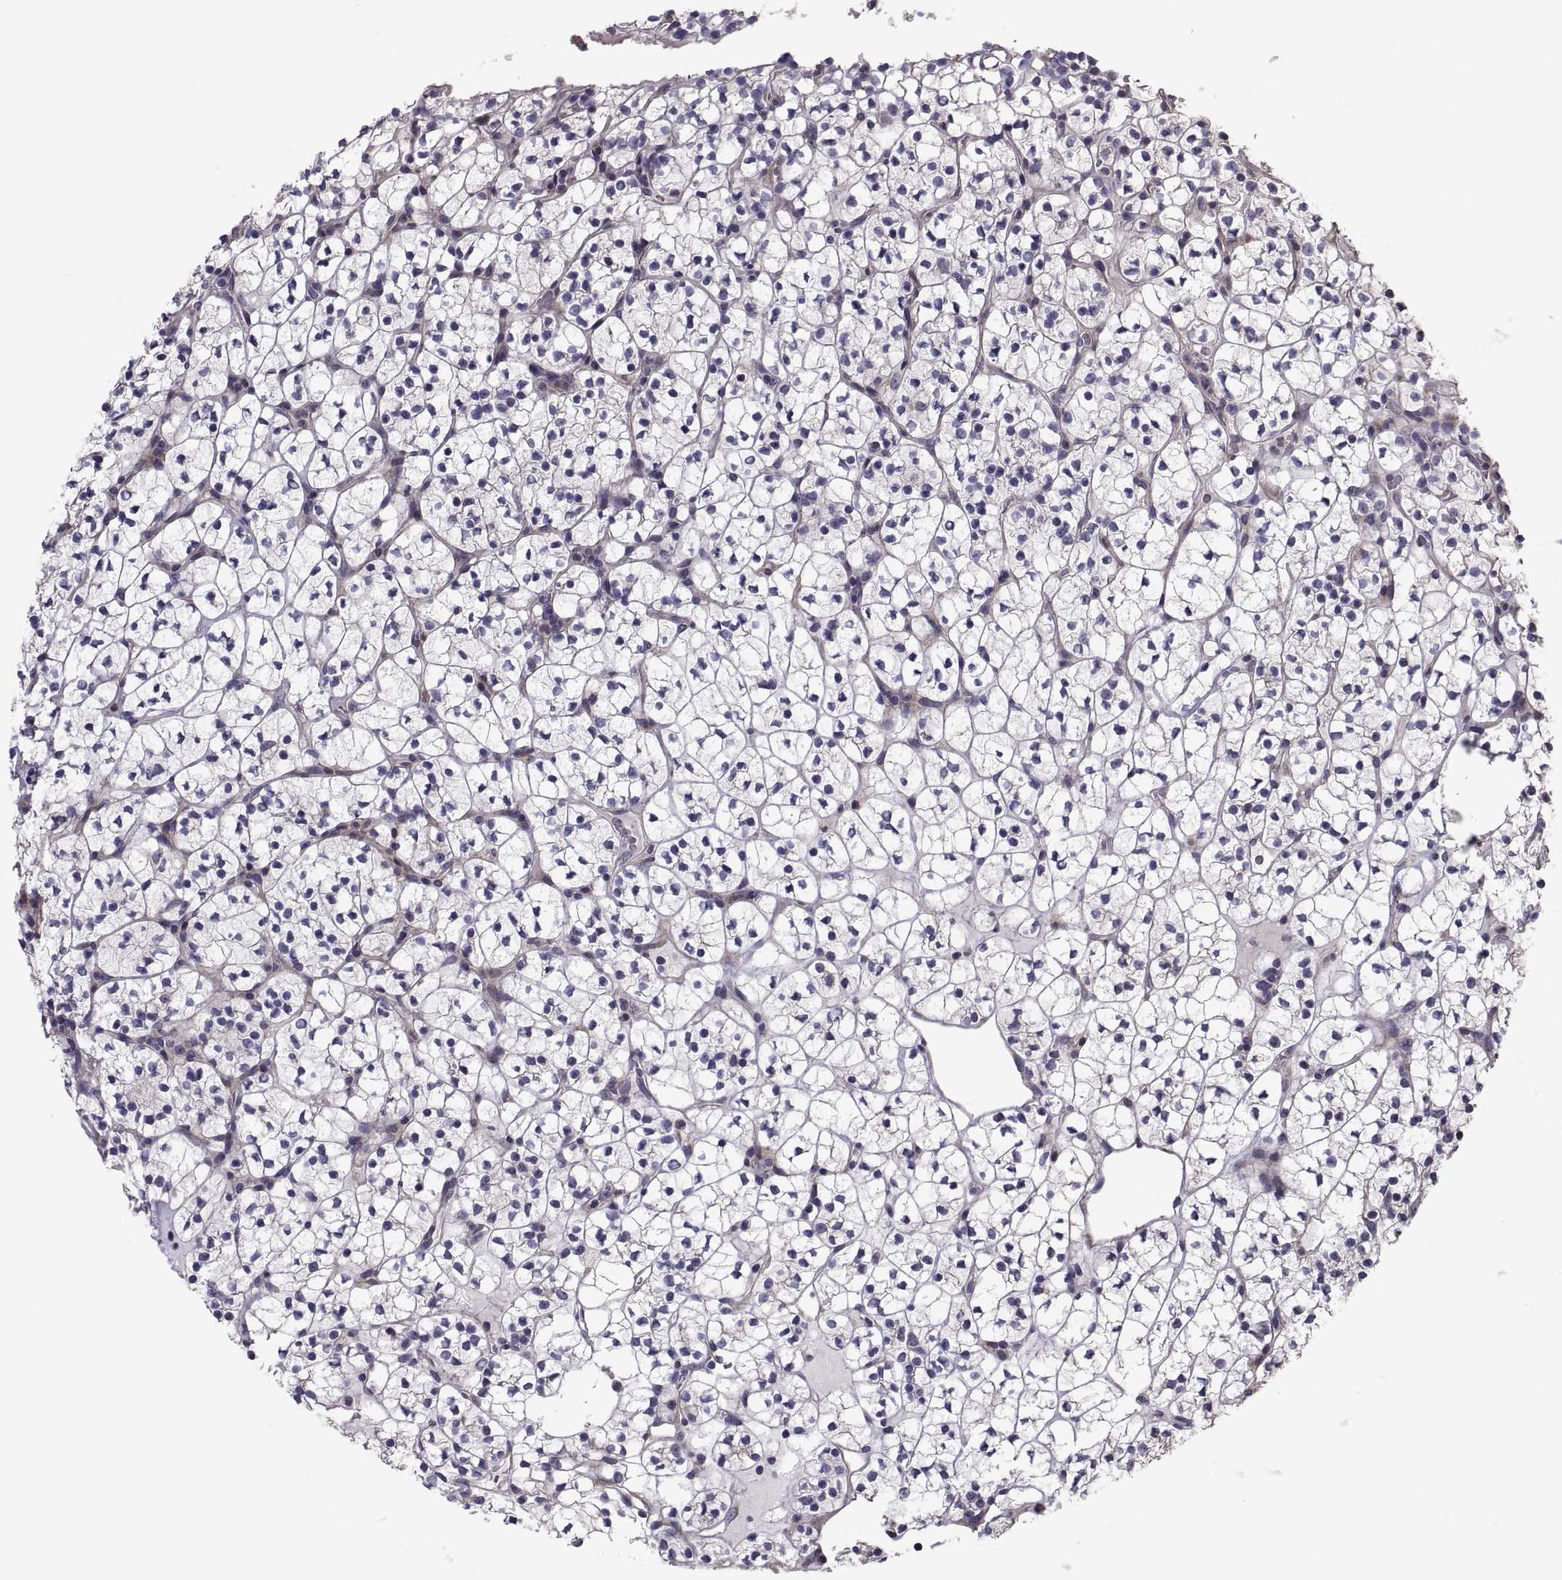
{"staining": {"intensity": "negative", "quantity": "none", "location": "none"}, "tissue": "renal cancer", "cell_type": "Tumor cells", "image_type": "cancer", "snomed": [{"axis": "morphology", "description": "Adenocarcinoma, NOS"}, {"axis": "topography", "description": "Kidney"}], "caption": "Immunohistochemistry (IHC) histopathology image of adenocarcinoma (renal) stained for a protein (brown), which displays no positivity in tumor cells. The staining is performed using DAB (3,3'-diaminobenzidine) brown chromogen with nuclei counter-stained in using hematoxylin.", "gene": "ANO1", "patient": {"sex": "female", "age": 89}}